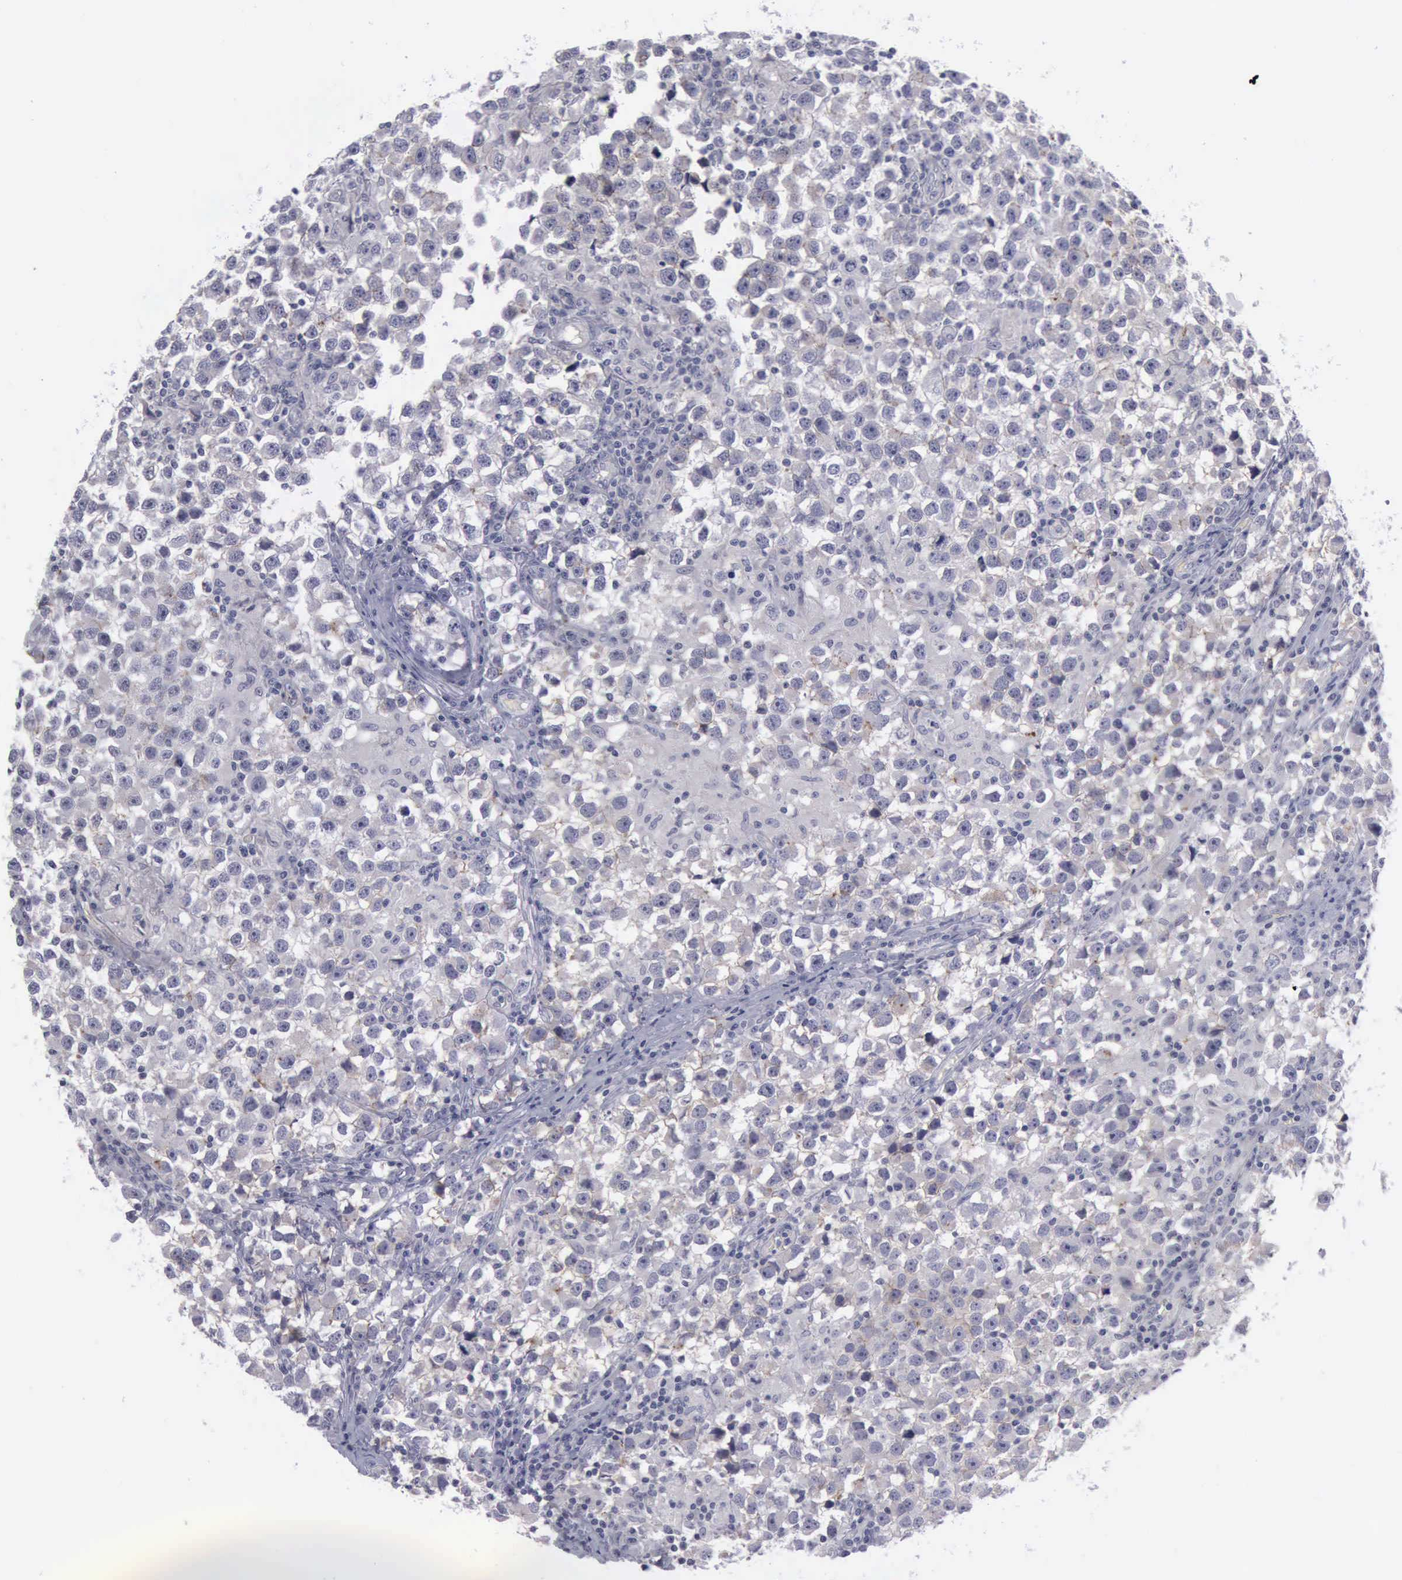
{"staining": {"intensity": "negative", "quantity": "none", "location": "none"}, "tissue": "testis cancer", "cell_type": "Tumor cells", "image_type": "cancer", "snomed": [{"axis": "morphology", "description": "Seminoma, NOS"}, {"axis": "topography", "description": "Testis"}], "caption": "IHC micrograph of neoplastic tissue: testis seminoma stained with DAB (3,3'-diaminobenzidine) displays no significant protein positivity in tumor cells.", "gene": "CDH2", "patient": {"sex": "male", "age": 33}}